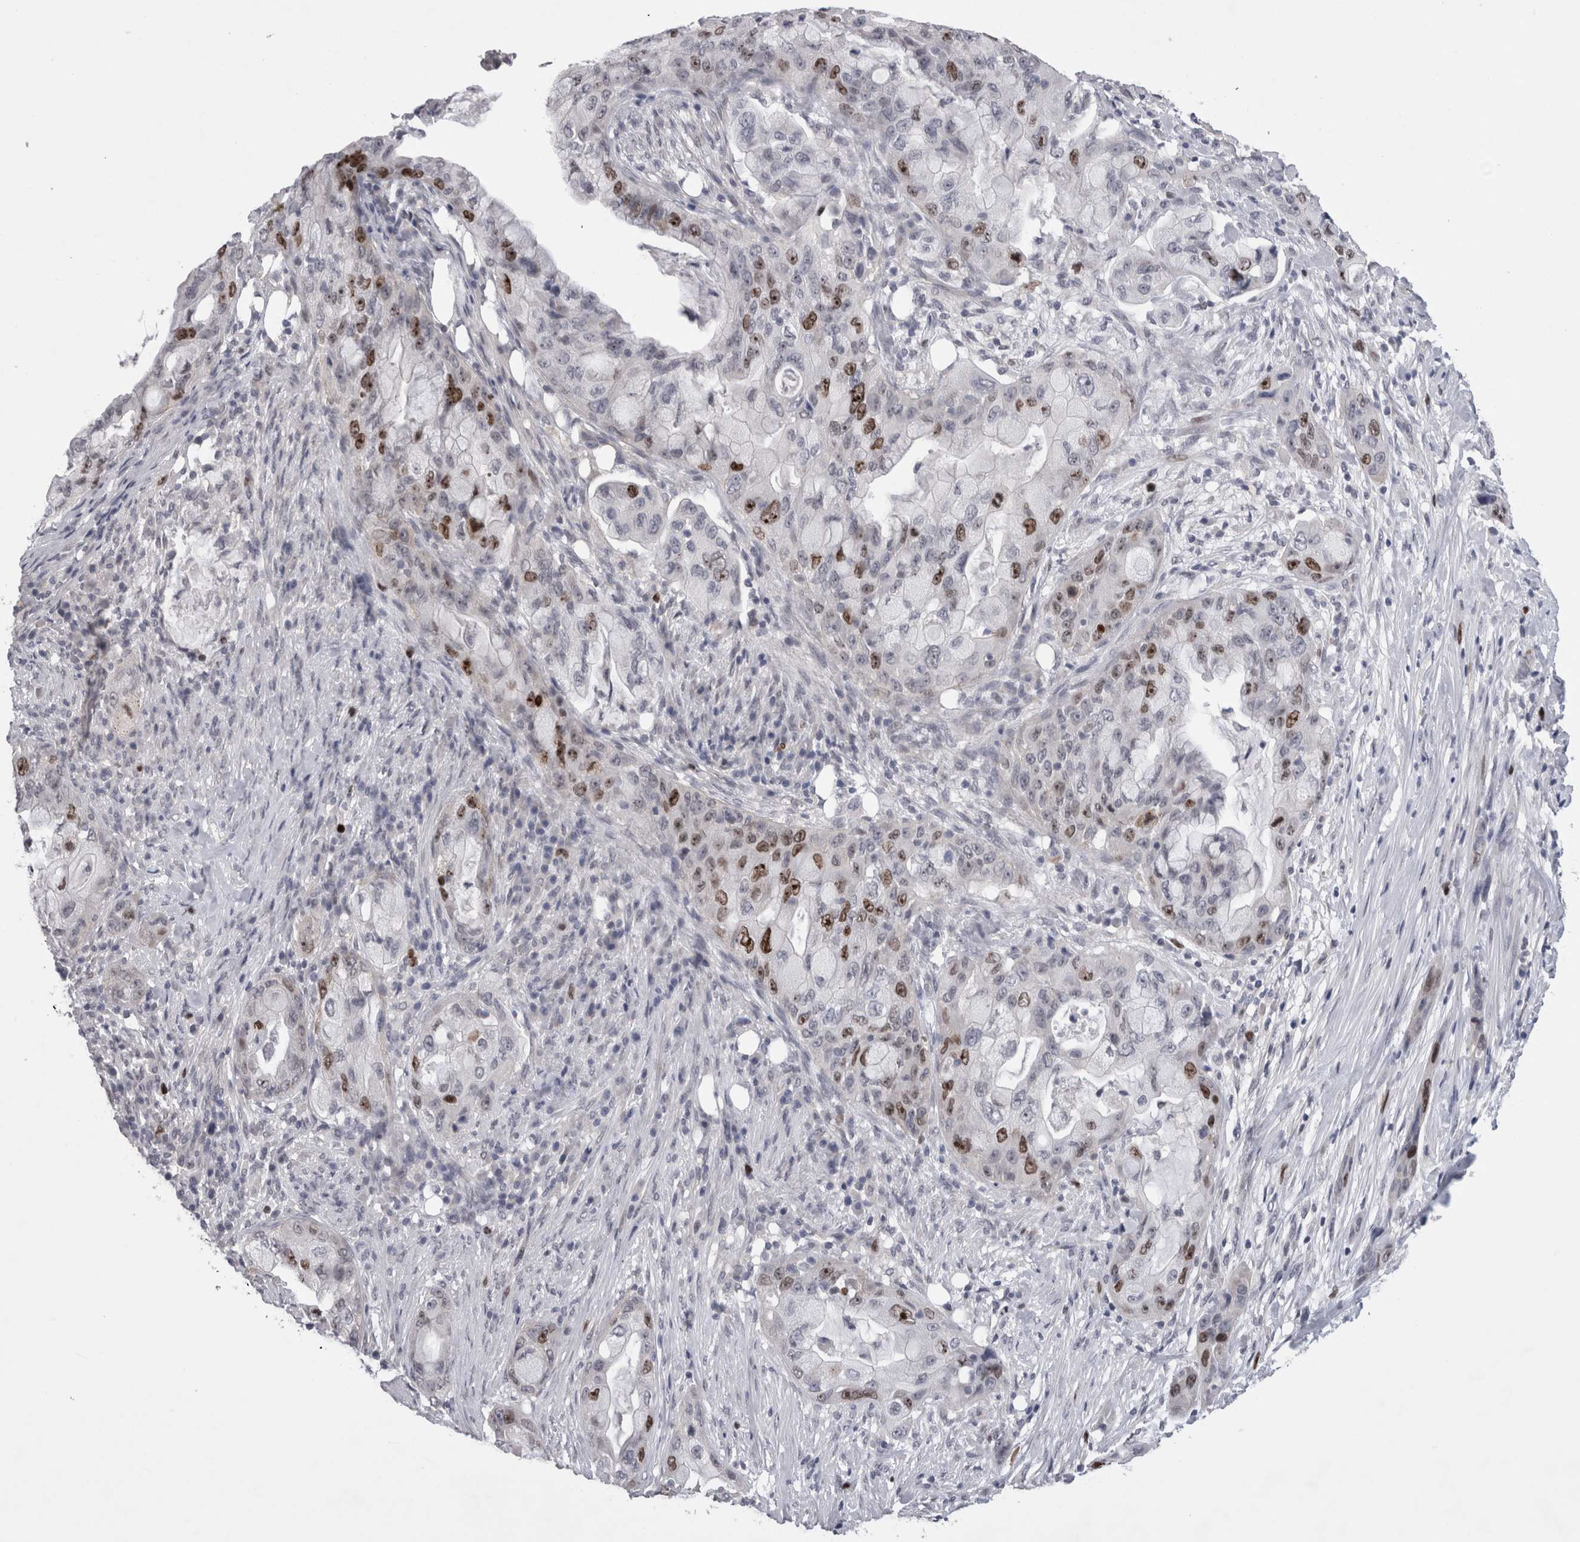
{"staining": {"intensity": "moderate", "quantity": "<25%", "location": "nuclear"}, "tissue": "pancreatic cancer", "cell_type": "Tumor cells", "image_type": "cancer", "snomed": [{"axis": "morphology", "description": "Adenocarcinoma, NOS"}, {"axis": "topography", "description": "Pancreas"}], "caption": "Adenocarcinoma (pancreatic) stained with IHC displays moderate nuclear expression in approximately <25% of tumor cells. Immunohistochemistry stains the protein of interest in brown and the nuclei are stained blue.", "gene": "KIF18B", "patient": {"sex": "male", "age": 53}}